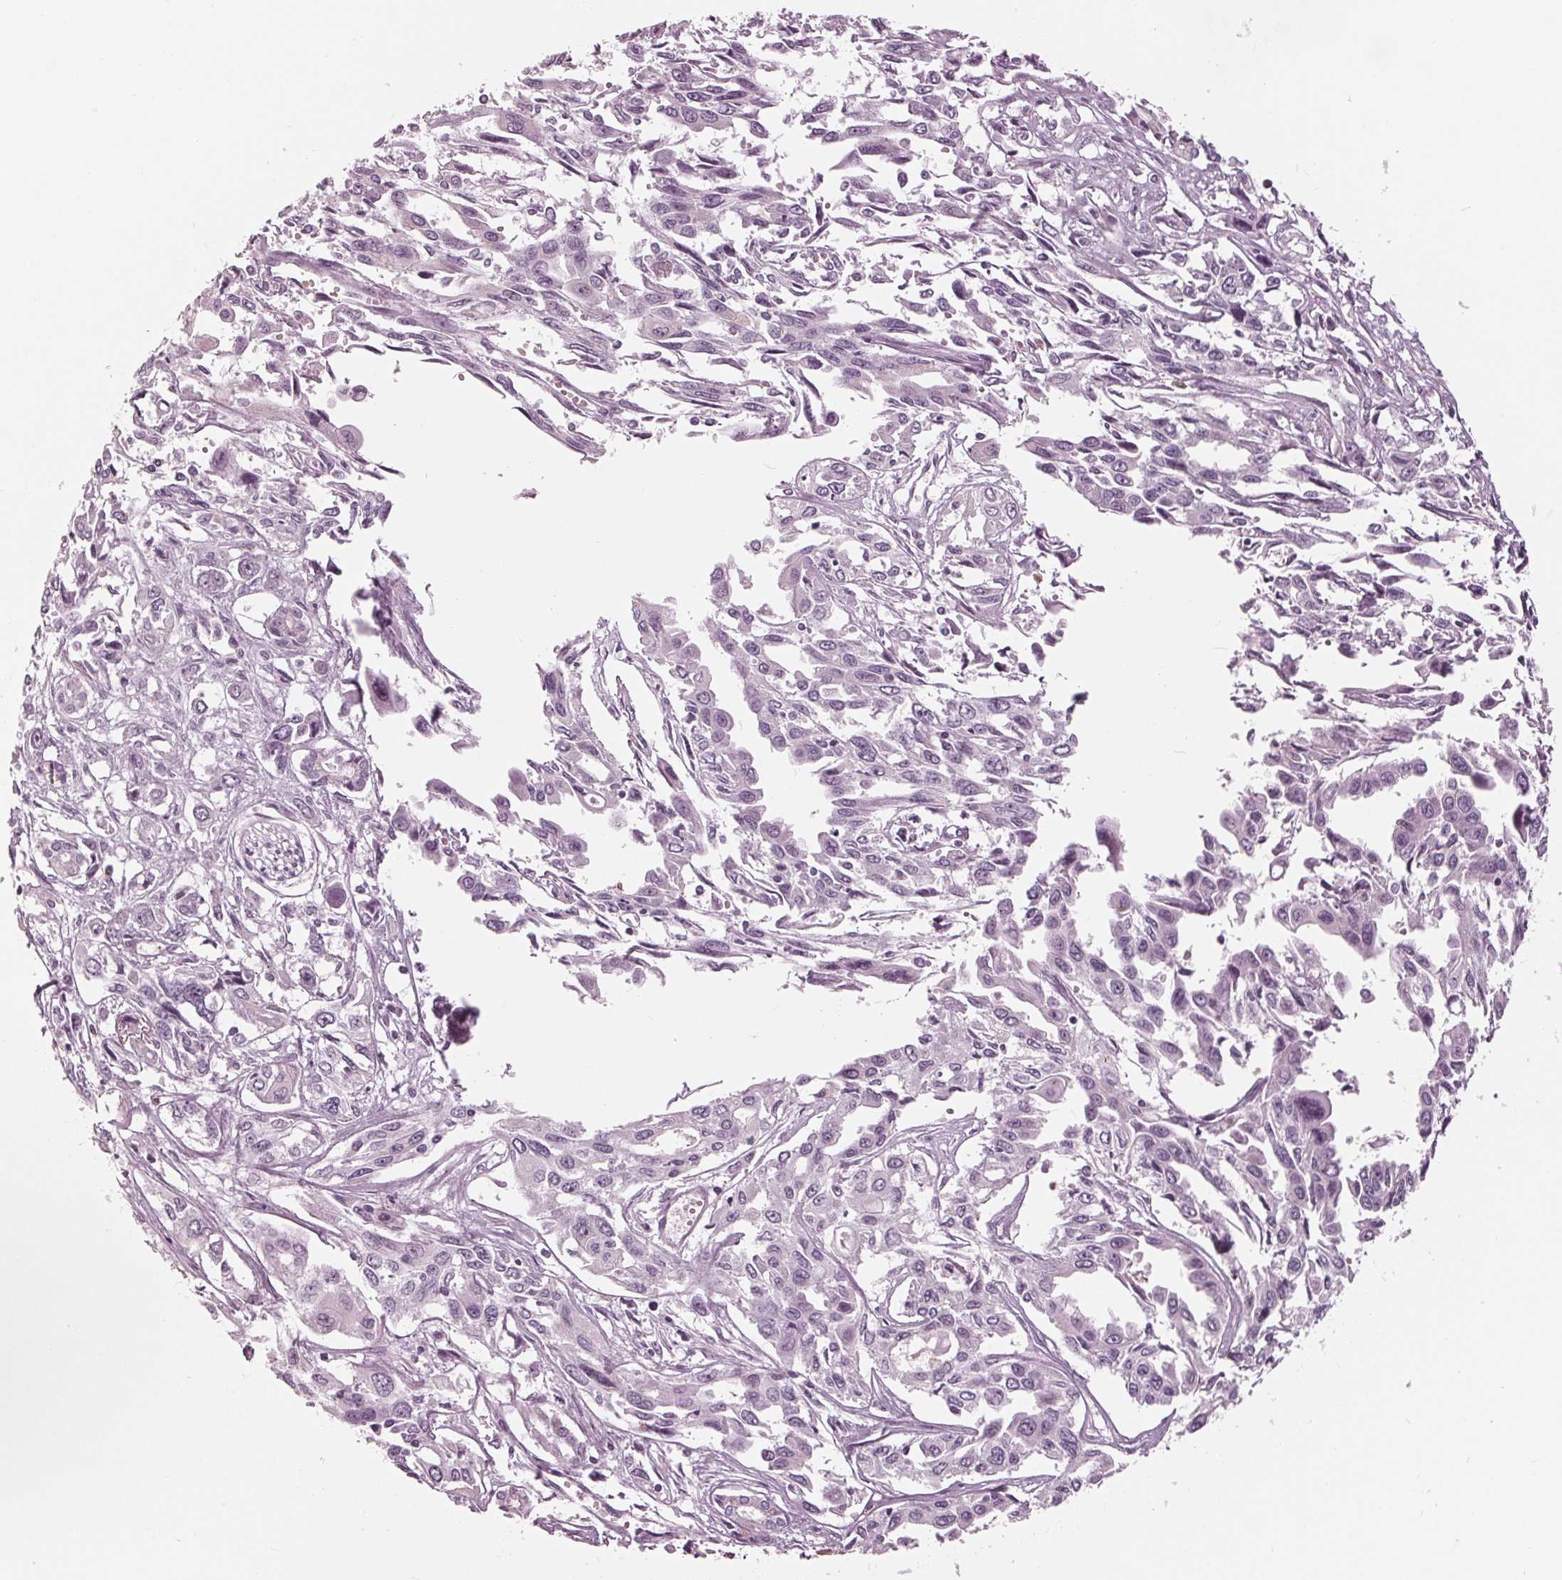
{"staining": {"intensity": "negative", "quantity": "none", "location": "none"}, "tissue": "pancreatic cancer", "cell_type": "Tumor cells", "image_type": "cancer", "snomed": [{"axis": "morphology", "description": "Adenocarcinoma, NOS"}, {"axis": "topography", "description": "Pancreas"}], "caption": "The image reveals no significant expression in tumor cells of adenocarcinoma (pancreatic).", "gene": "CLN6", "patient": {"sex": "female", "age": 55}}